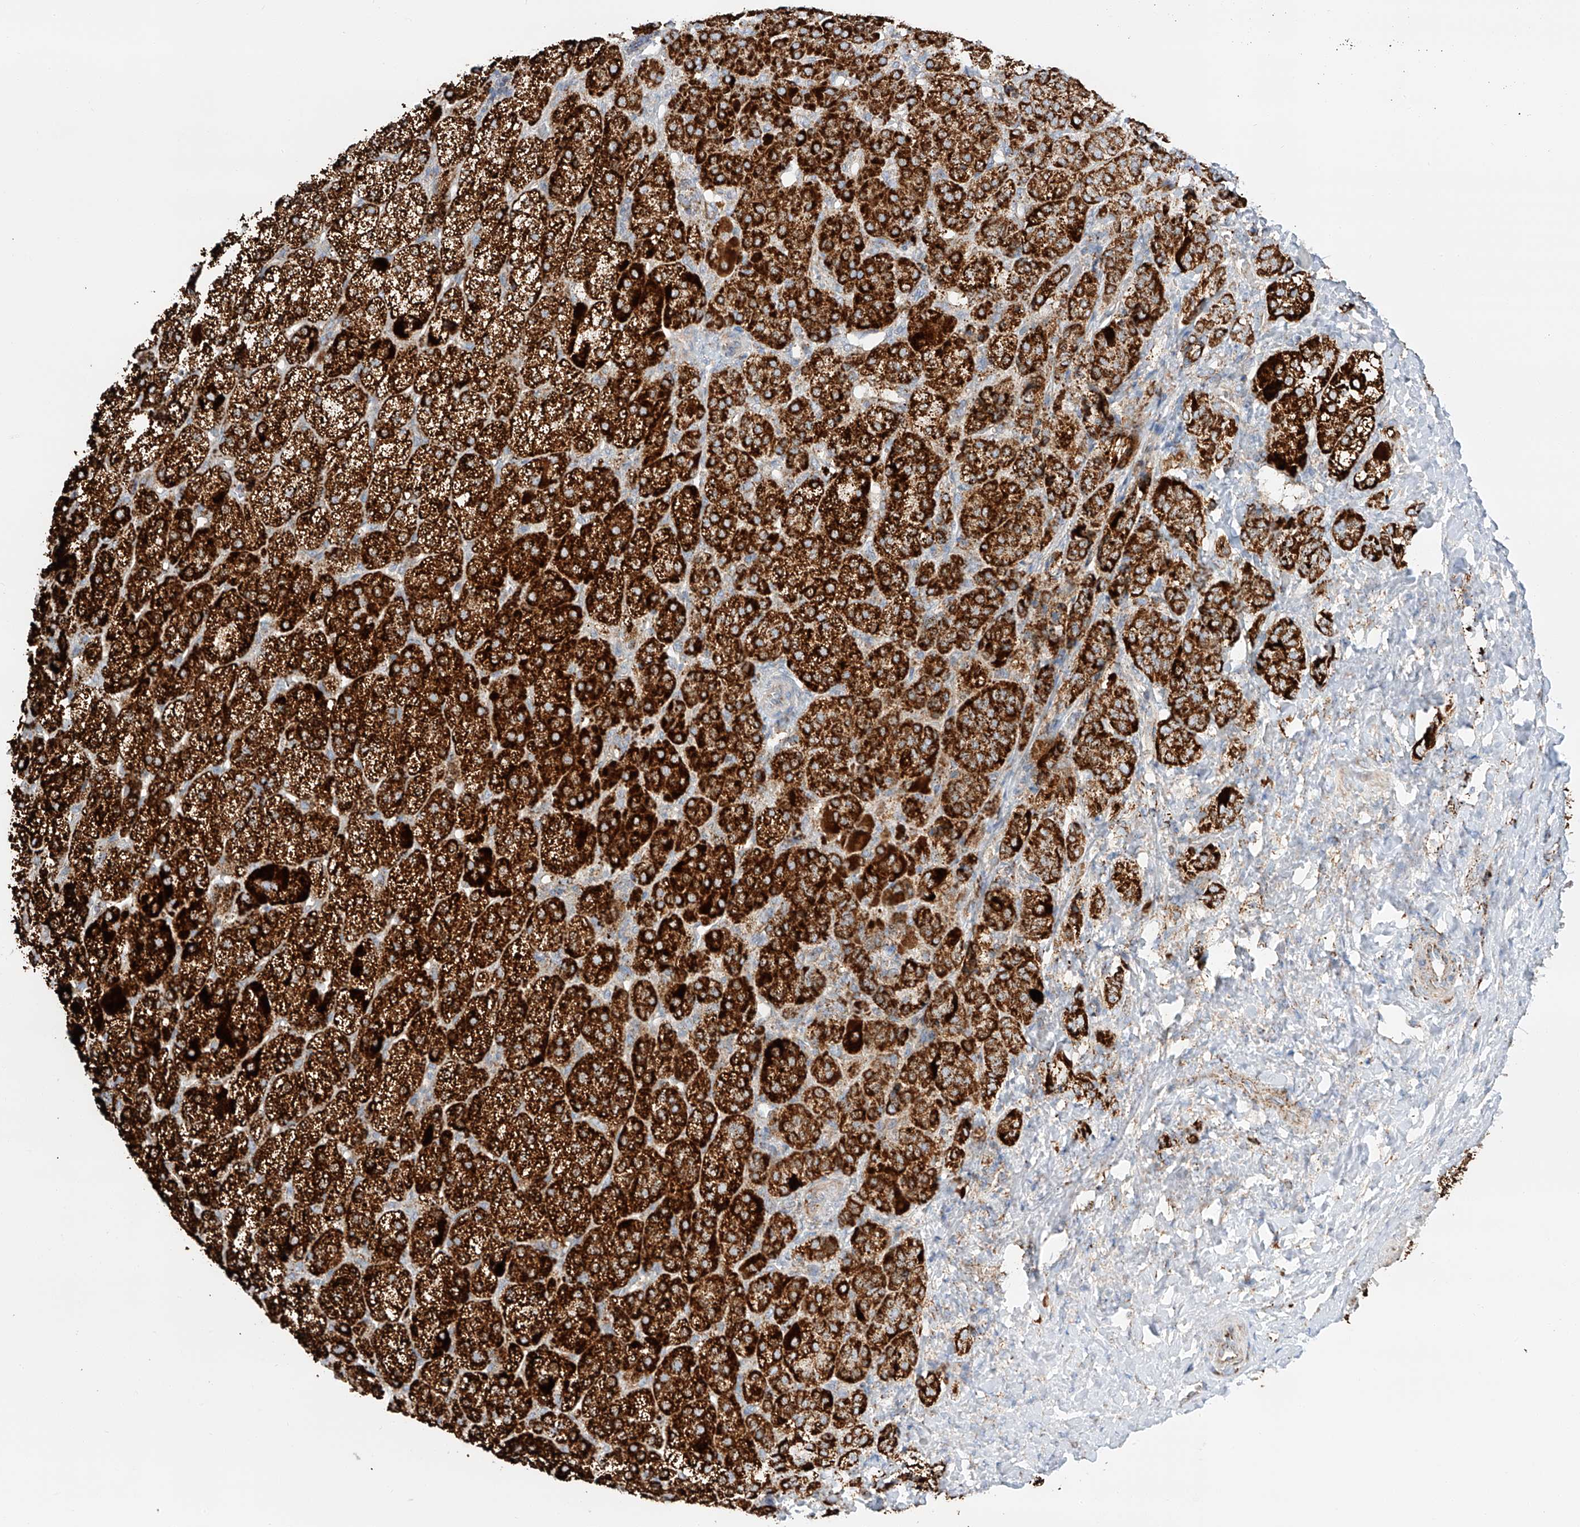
{"staining": {"intensity": "strong", "quantity": ">75%", "location": "cytoplasmic/membranous"}, "tissue": "adrenal gland", "cell_type": "Glandular cells", "image_type": "normal", "snomed": [{"axis": "morphology", "description": "Normal tissue, NOS"}, {"axis": "topography", "description": "Adrenal gland"}], "caption": "About >75% of glandular cells in unremarkable adrenal gland exhibit strong cytoplasmic/membranous protein staining as visualized by brown immunohistochemical staining.", "gene": "TTC27", "patient": {"sex": "female", "age": 57}}